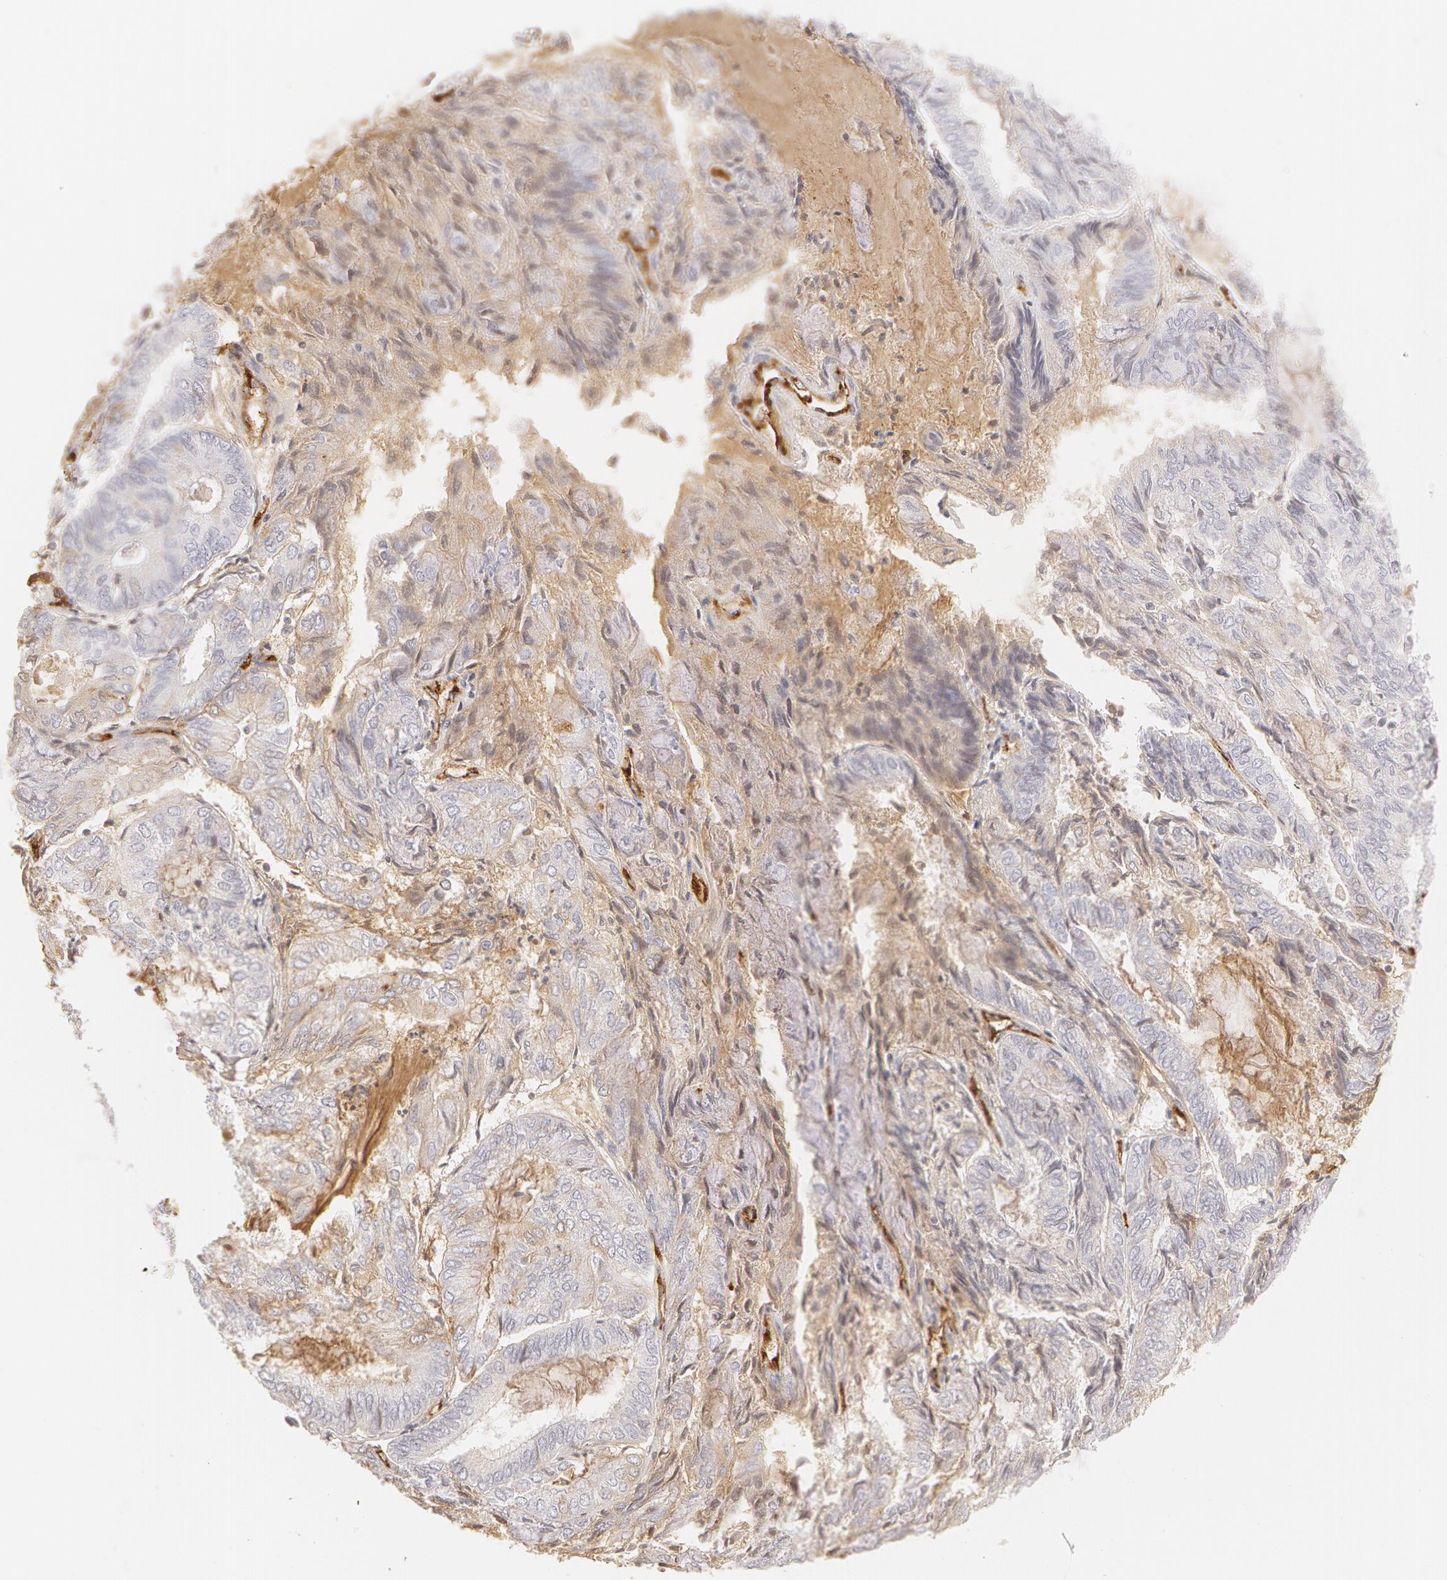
{"staining": {"intensity": "negative", "quantity": "none", "location": "none"}, "tissue": "endometrial cancer", "cell_type": "Tumor cells", "image_type": "cancer", "snomed": [{"axis": "morphology", "description": "Adenocarcinoma, NOS"}, {"axis": "topography", "description": "Endometrium"}], "caption": "Immunohistochemistry image of neoplastic tissue: human endometrial cancer stained with DAB (3,3'-diaminobenzidine) exhibits no significant protein positivity in tumor cells. Nuclei are stained in blue.", "gene": "VWF", "patient": {"sex": "female", "age": 59}}